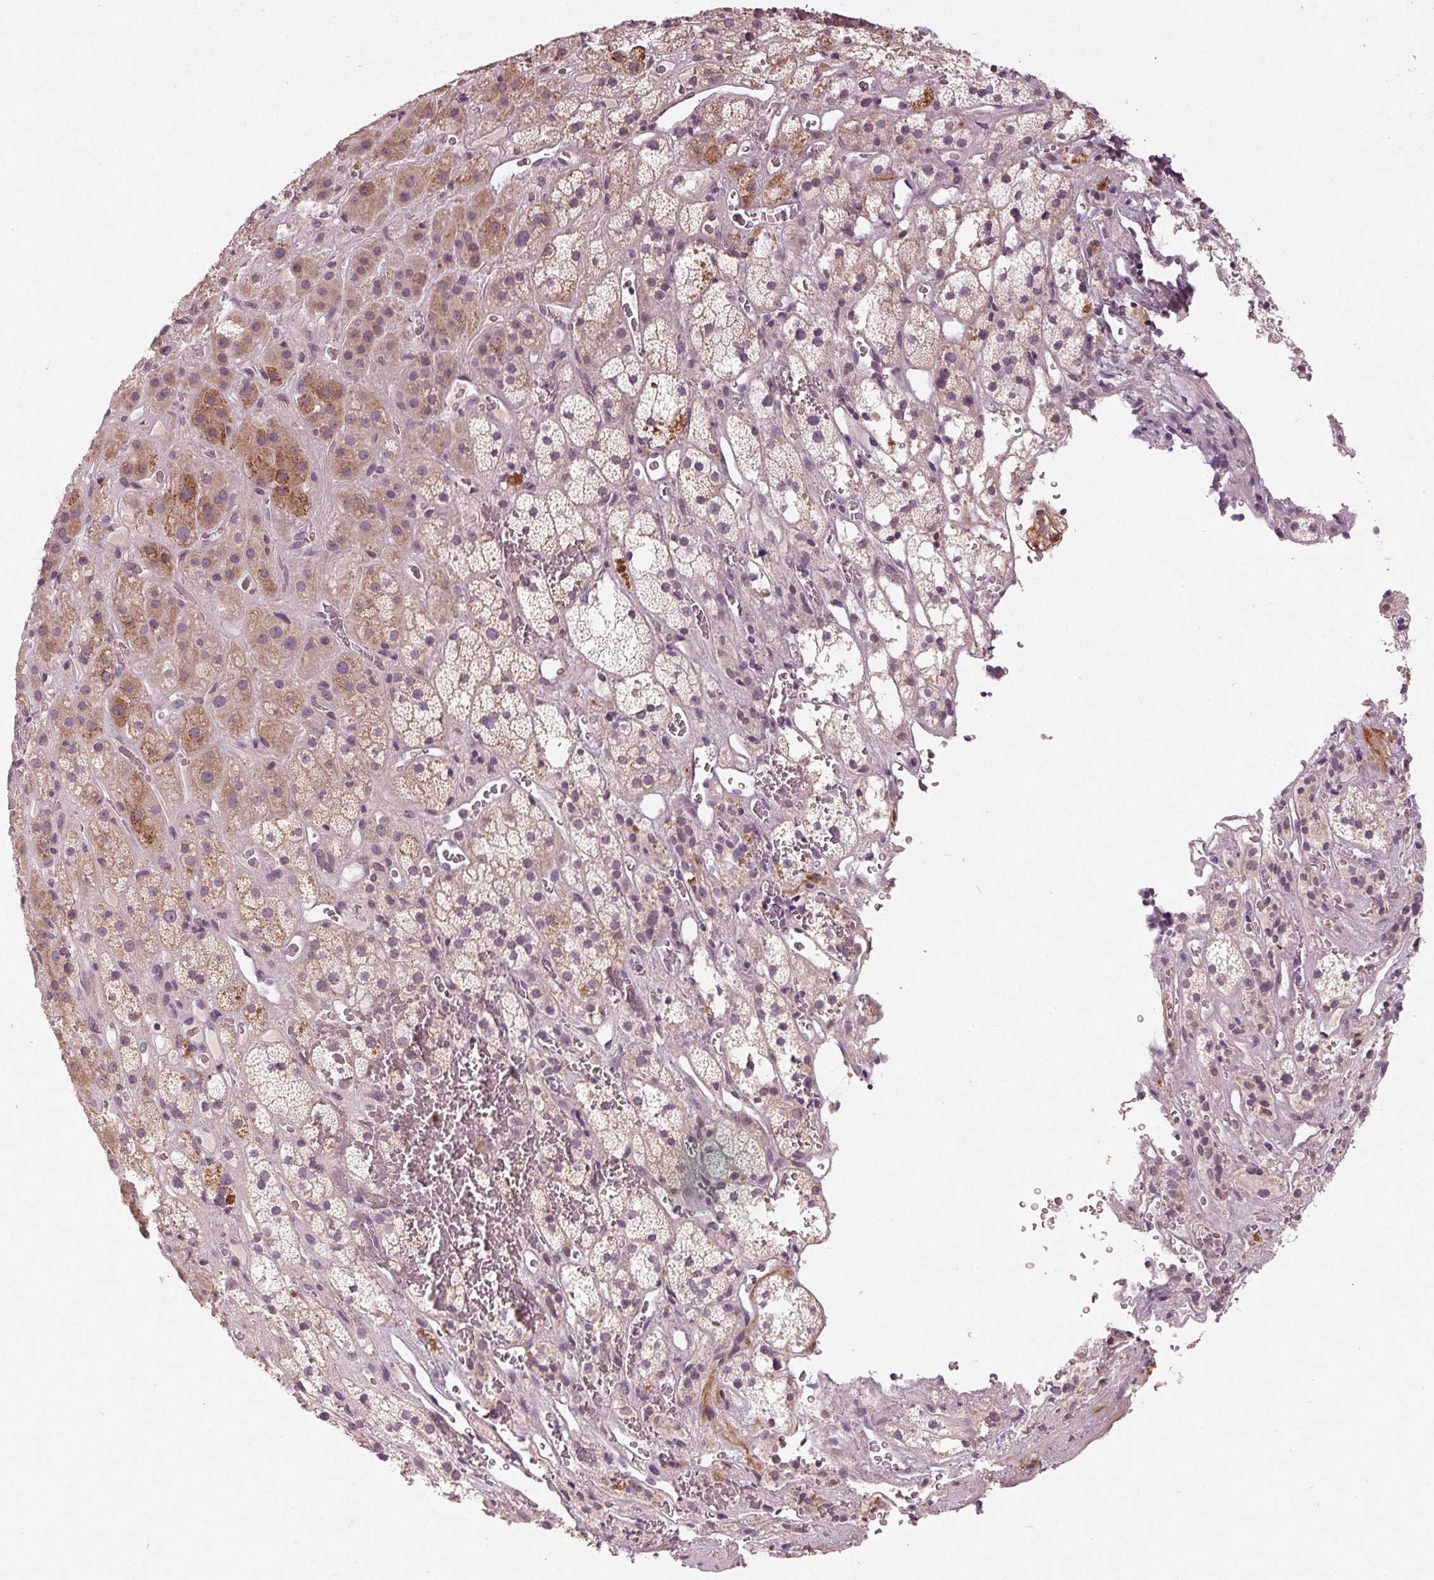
{"staining": {"intensity": "moderate", "quantity": "25%-75%", "location": "cytoplasmic/membranous"}, "tissue": "adrenal gland", "cell_type": "Glandular cells", "image_type": "normal", "snomed": [{"axis": "morphology", "description": "Normal tissue, NOS"}, {"axis": "topography", "description": "Adrenal gland"}], "caption": "Immunohistochemical staining of benign adrenal gland shows moderate cytoplasmic/membranous protein staining in approximately 25%-75% of glandular cells. (Stains: DAB in brown, nuclei in blue, Microscopy: brightfield microscopy at high magnification).", "gene": "ZNF605", "patient": {"sex": "male", "age": 57}}